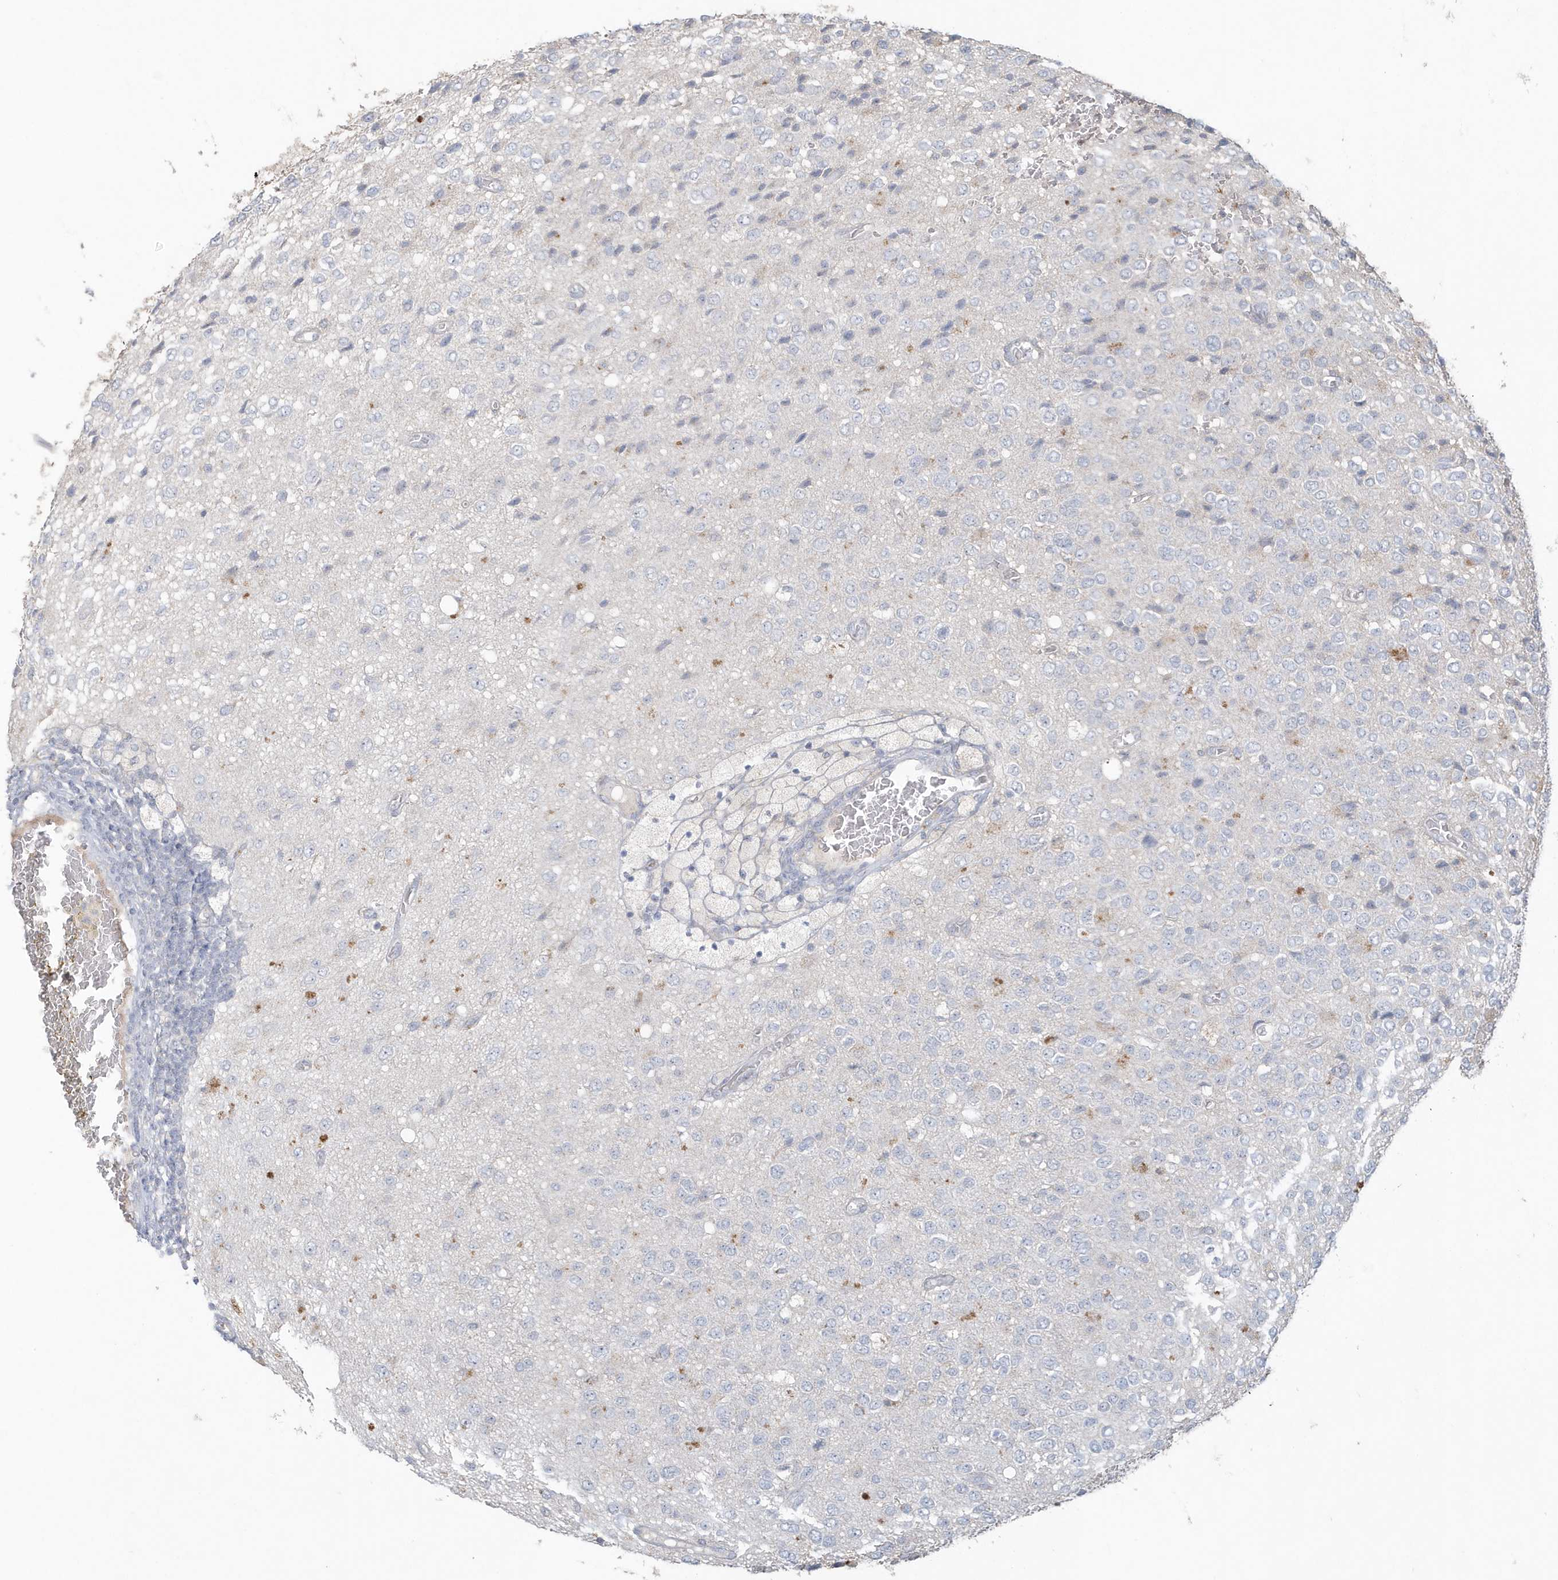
{"staining": {"intensity": "negative", "quantity": "none", "location": "none"}, "tissue": "glioma", "cell_type": "Tumor cells", "image_type": "cancer", "snomed": [{"axis": "morphology", "description": "Glioma, malignant, High grade"}, {"axis": "topography", "description": "pancreas cauda"}], "caption": "Human glioma stained for a protein using immunohistochemistry (IHC) reveals no expression in tumor cells.", "gene": "C1RL", "patient": {"sex": "male", "age": 60}}